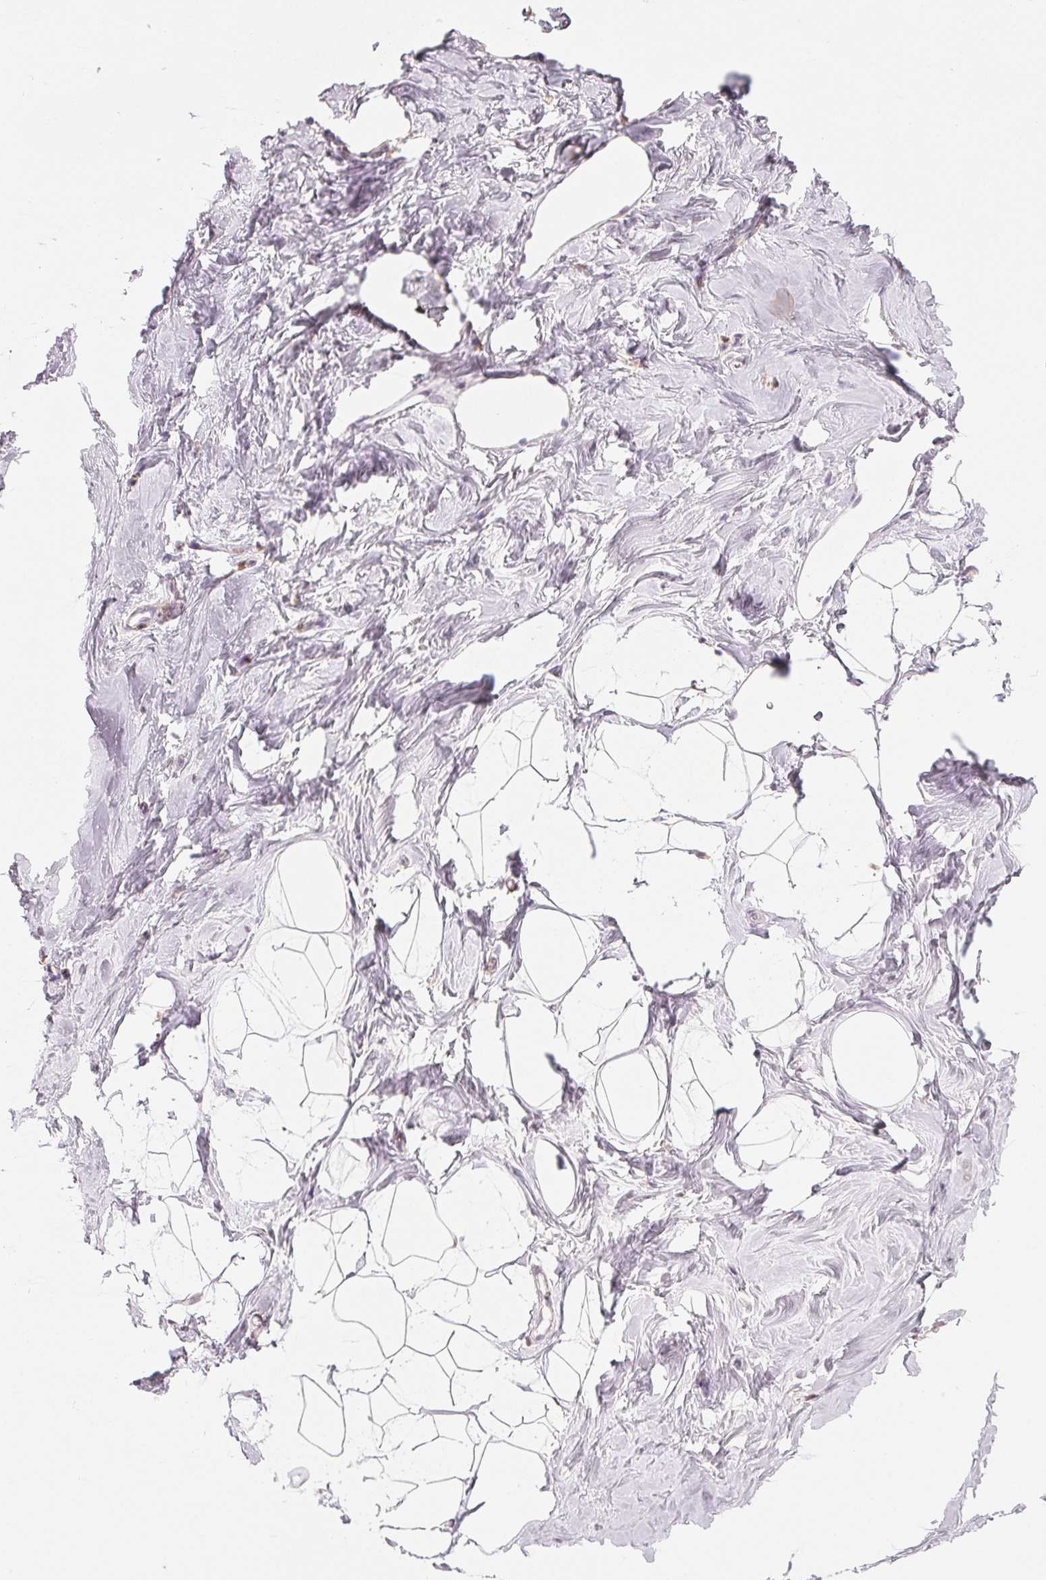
{"staining": {"intensity": "negative", "quantity": "none", "location": "none"}, "tissue": "breast", "cell_type": "Adipocytes", "image_type": "normal", "snomed": [{"axis": "morphology", "description": "Normal tissue, NOS"}, {"axis": "topography", "description": "Breast"}], "caption": "This is an immunohistochemistry micrograph of benign human breast. There is no staining in adipocytes.", "gene": "SMARCD3", "patient": {"sex": "female", "age": 32}}